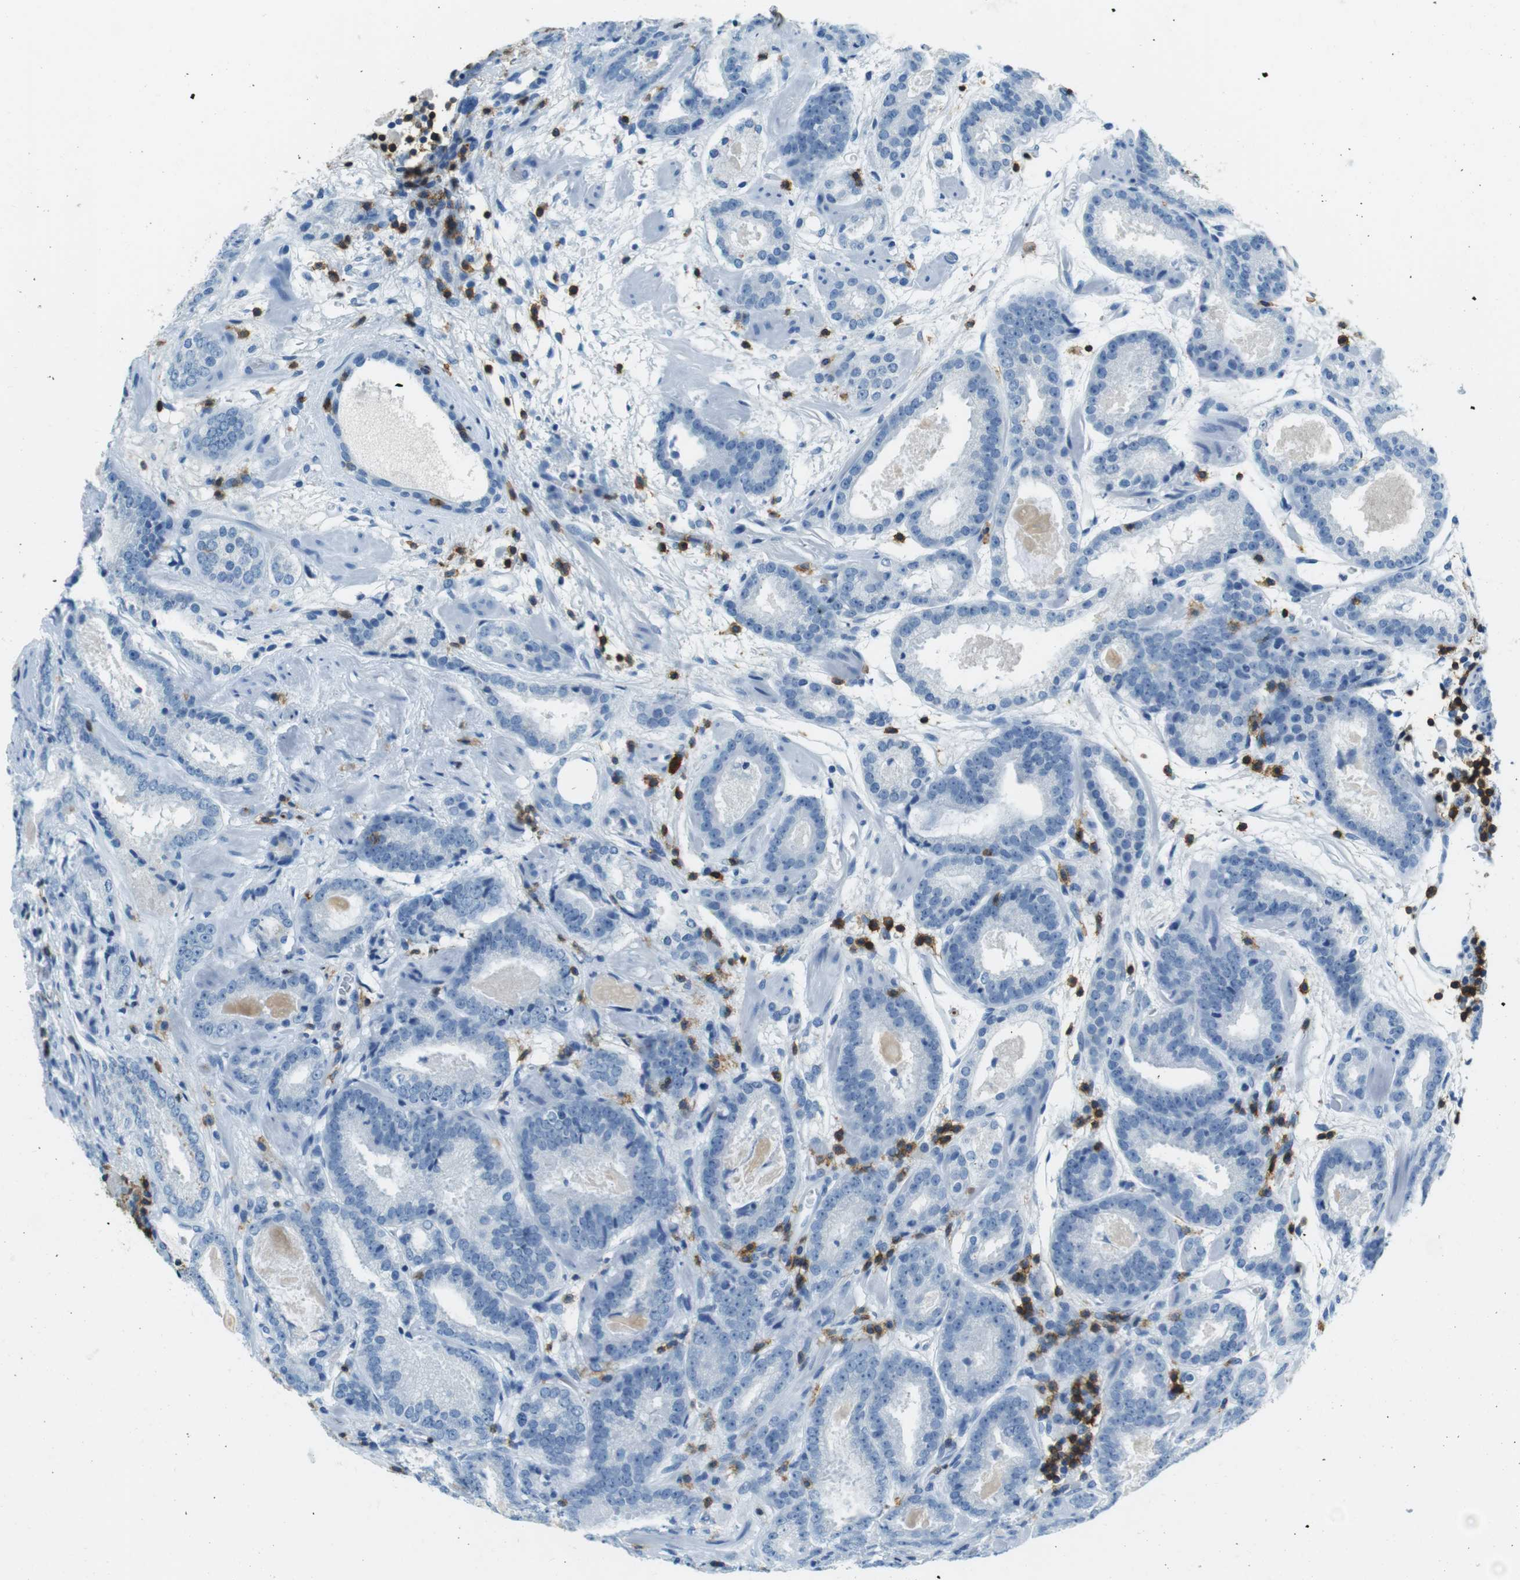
{"staining": {"intensity": "negative", "quantity": "none", "location": "none"}, "tissue": "prostate cancer", "cell_type": "Tumor cells", "image_type": "cancer", "snomed": [{"axis": "morphology", "description": "Adenocarcinoma, Low grade"}, {"axis": "topography", "description": "Prostate"}], "caption": "An immunohistochemistry (IHC) micrograph of adenocarcinoma (low-grade) (prostate) is shown. There is no staining in tumor cells of adenocarcinoma (low-grade) (prostate).", "gene": "LAT", "patient": {"sex": "male", "age": 69}}